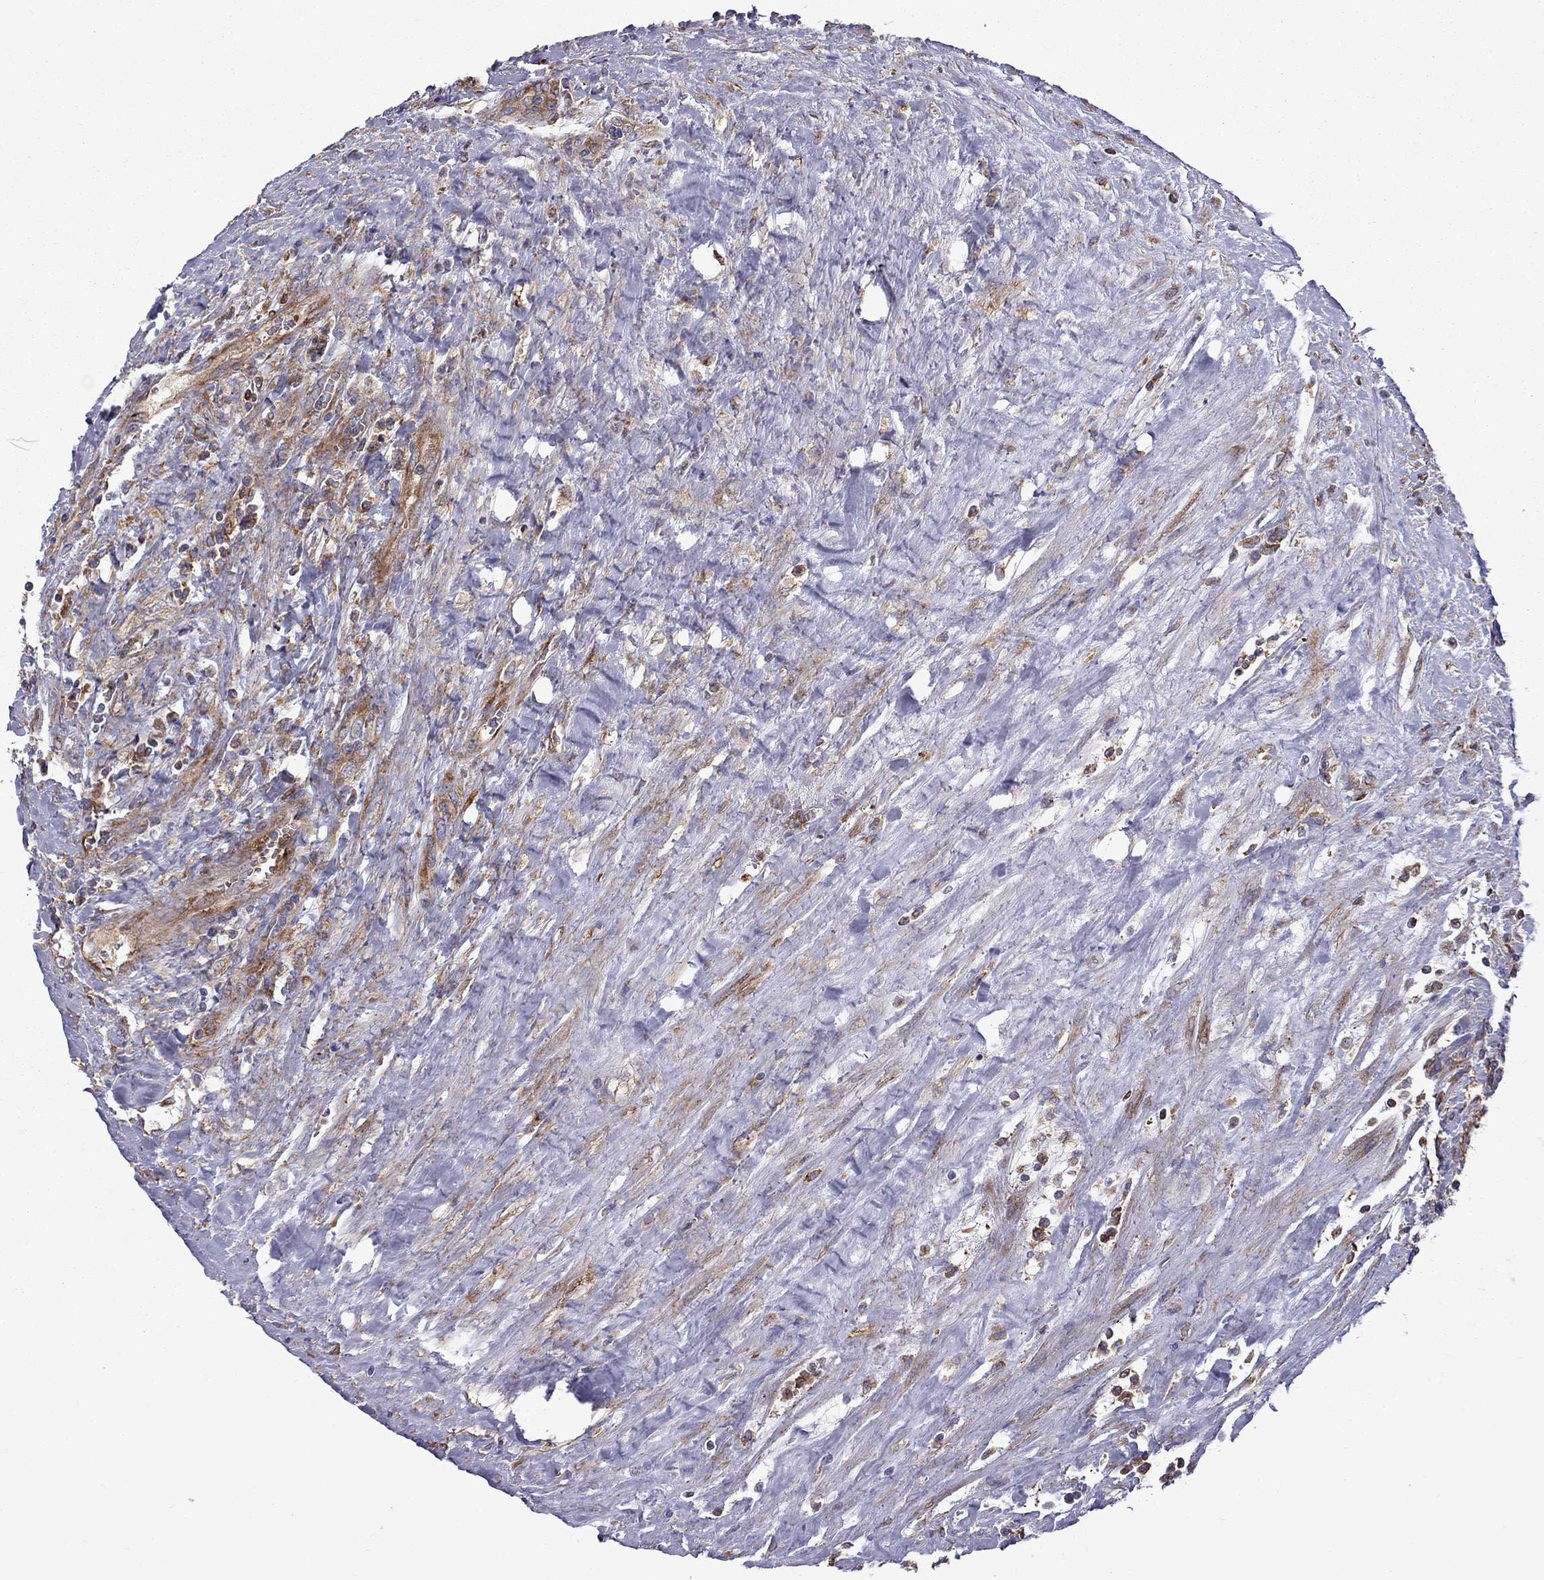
{"staining": {"intensity": "negative", "quantity": "none", "location": "none"}, "tissue": "testis cancer", "cell_type": "Tumor cells", "image_type": "cancer", "snomed": [{"axis": "morphology", "description": "Seminoma, NOS"}, {"axis": "topography", "description": "Testis"}], "caption": "Immunohistochemistry (IHC) of testis cancer (seminoma) demonstrates no staining in tumor cells.", "gene": "EIF4E3", "patient": {"sex": "male", "age": 43}}